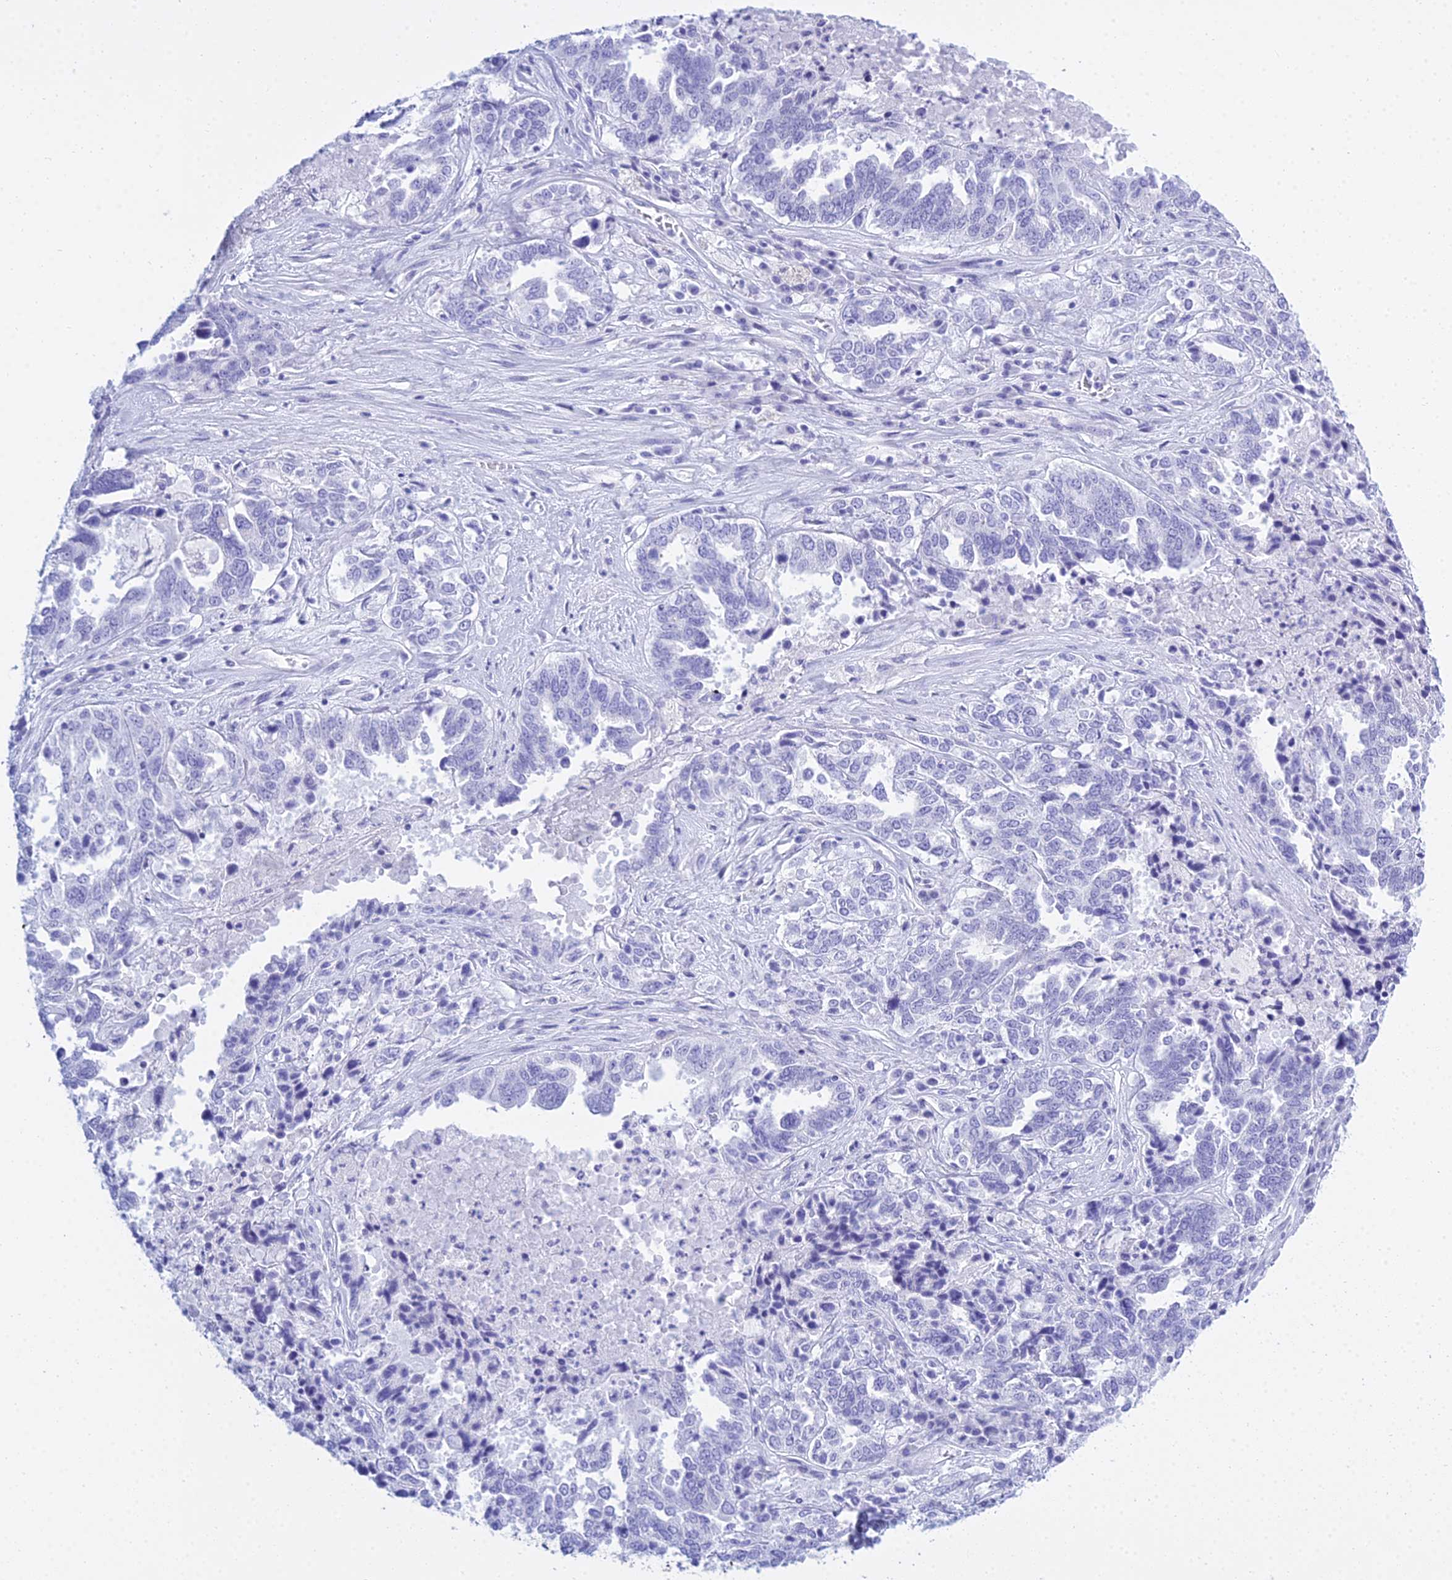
{"staining": {"intensity": "negative", "quantity": "none", "location": "none"}, "tissue": "ovarian cancer", "cell_type": "Tumor cells", "image_type": "cancer", "snomed": [{"axis": "morphology", "description": "Carcinoma, endometroid"}, {"axis": "topography", "description": "Ovary"}], "caption": "IHC histopathology image of human endometroid carcinoma (ovarian) stained for a protein (brown), which displays no staining in tumor cells.", "gene": "PATE4", "patient": {"sex": "female", "age": 62}}